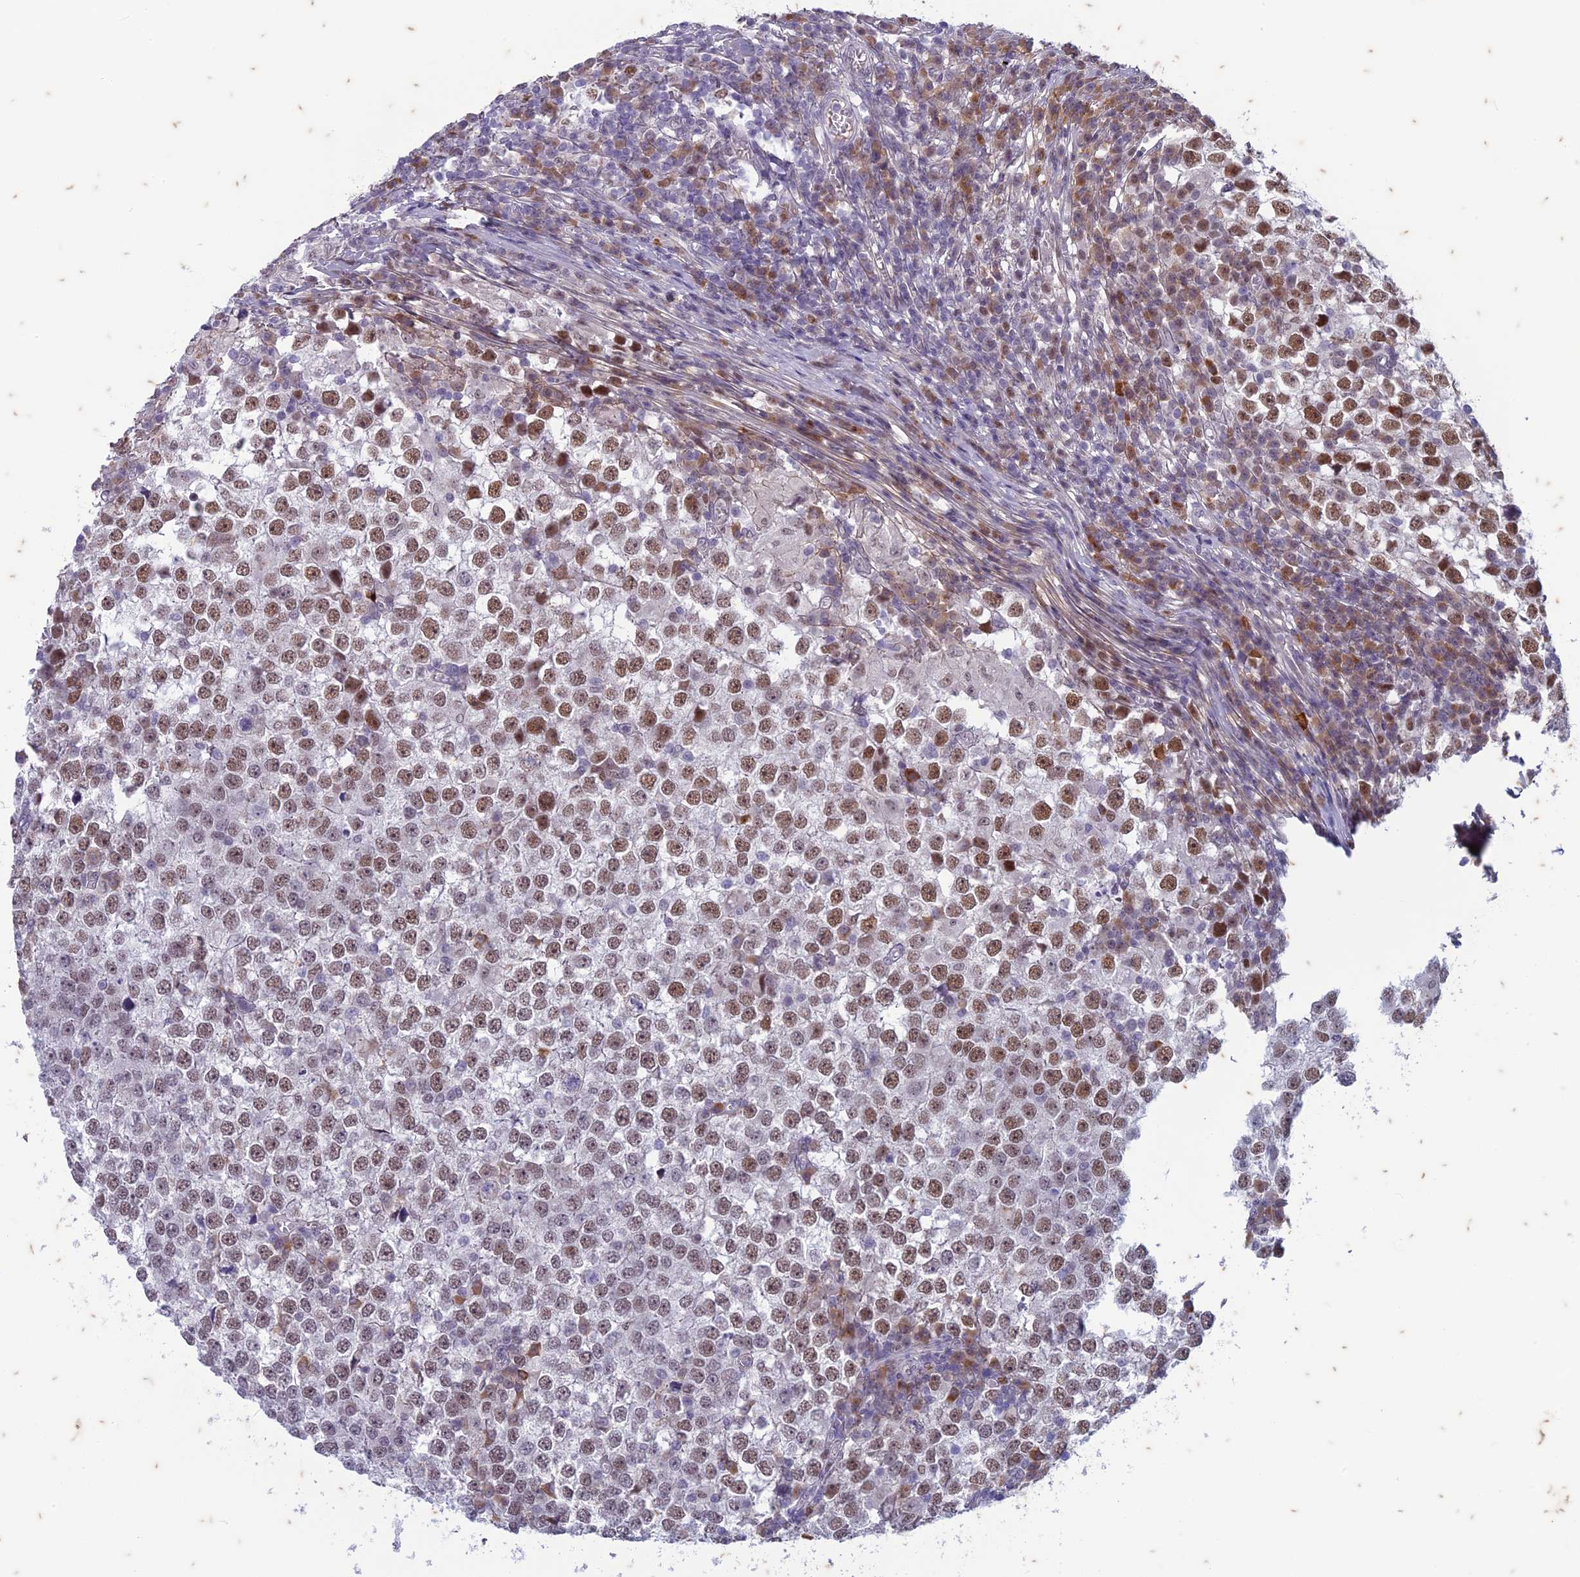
{"staining": {"intensity": "moderate", "quantity": ">75%", "location": "nuclear"}, "tissue": "testis cancer", "cell_type": "Tumor cells", "image_type": "cancer", "snomed": [{"axis": "morphology", "description": "Seminoma, NOS"}, {"axis": "topography", "description": "Testis"}], "caption": "High-magnification brightfield microscopy of testis cancer (seminoma) stained with DAB (brown) and counterstained with hematoxylin (blue). tumor cells exhibit moderate nuclear expression is appreciated in approximately>75% of cells. Immunohistochemistry (ihc) stains the protein in brown and the nuclei are stained blue.", "gene": "PABPN1L", "patient": {"sex": "male", "age": 65}}